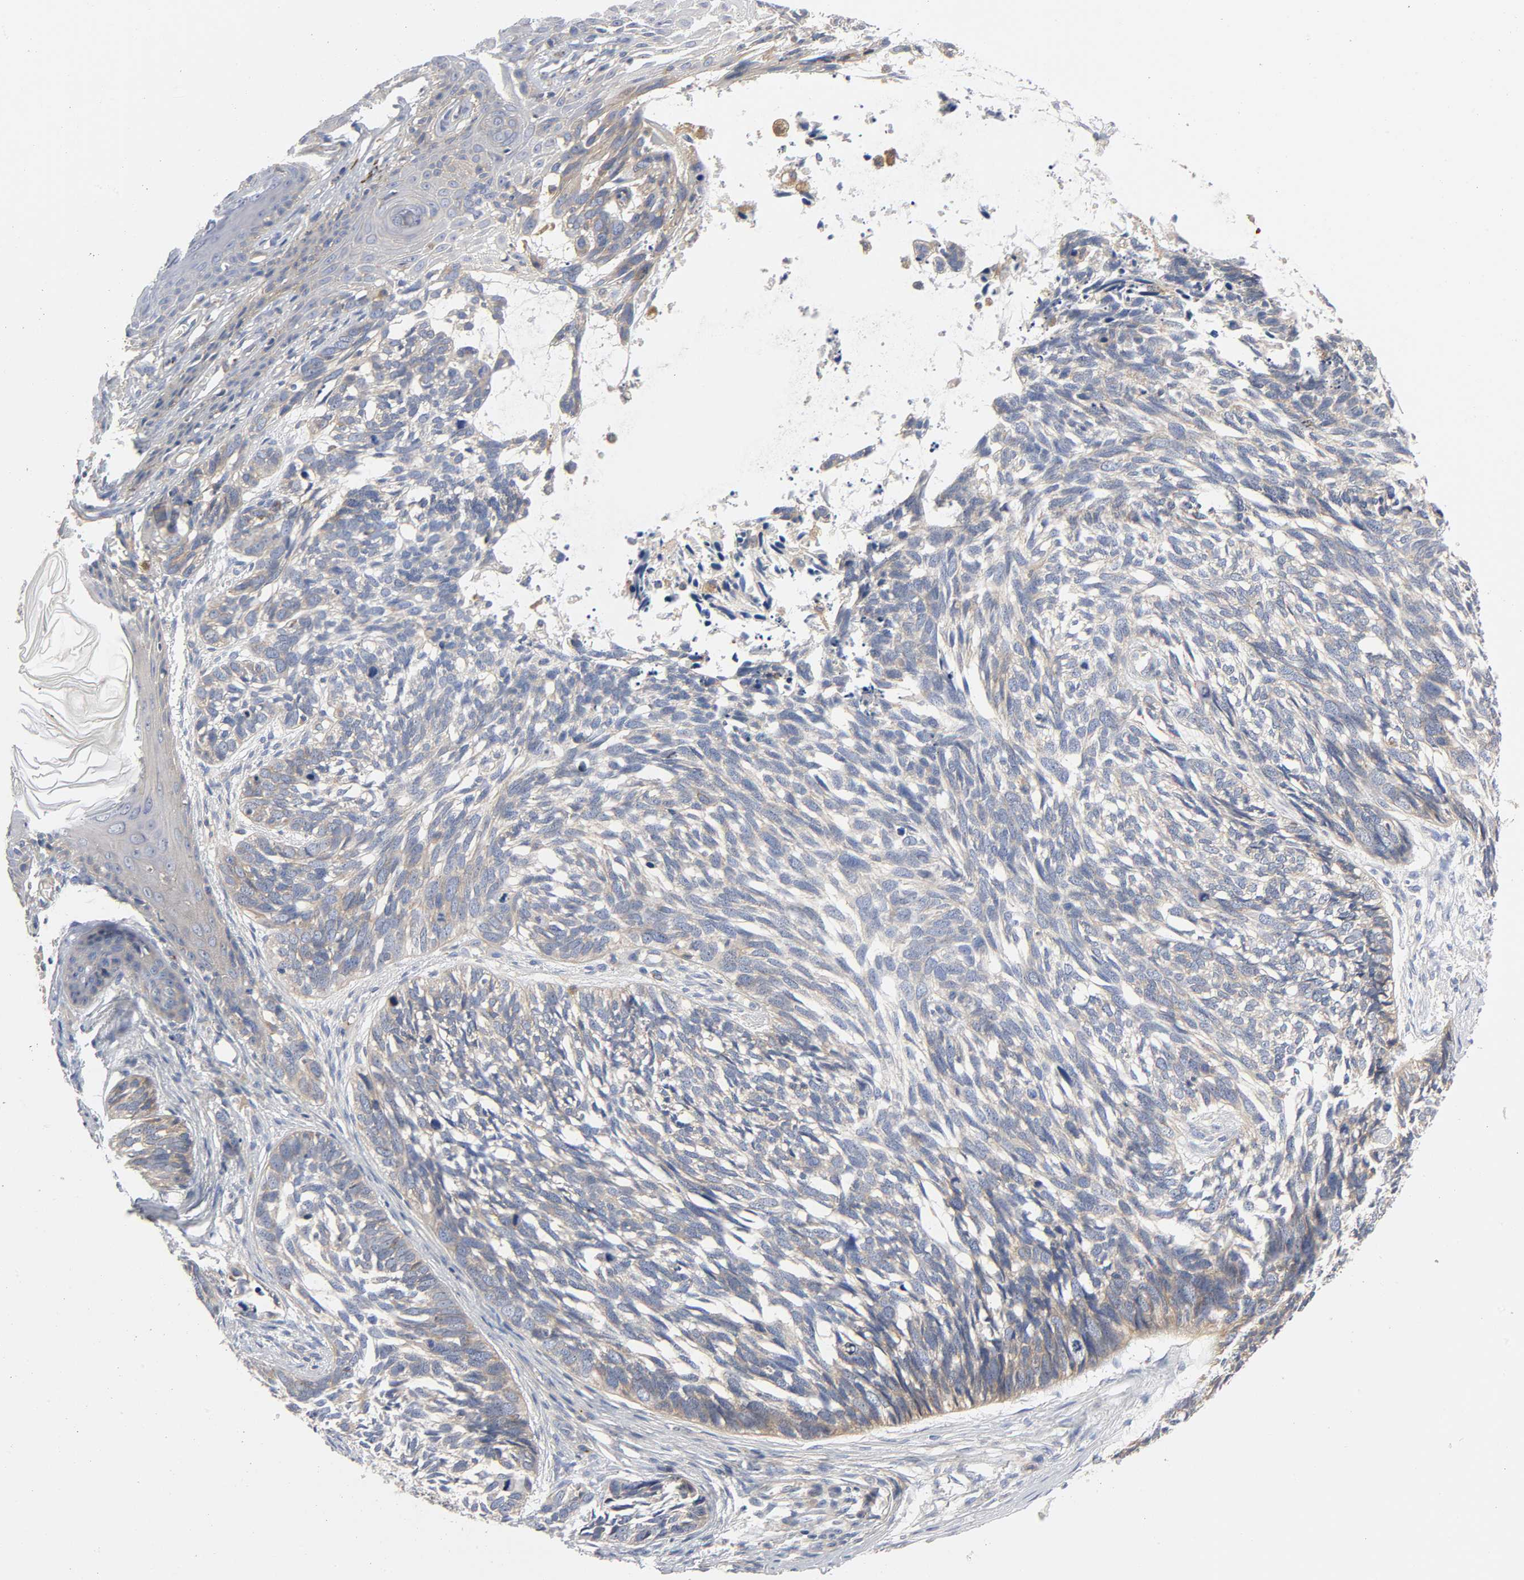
{"staining": {"intensity": "weak", "quantity": "<25%", "location": "cytoplasmic/membranous"}, "tissue": "skin cancer", "cell_type": "Tumor cells", "image_type": "cancer", "snomed": [{"axis": "morphology", "description": "Basal cell carcinoma"}, {"axis": "topography", "description": "Skin"}], "caption": "DAB immunohistochemical staining of human skin cancer (basal cell carcinoma) shows no significant positivity in tumor cells.", "gene": "SRC", "patient": {"sex": "male", "age": 63}}